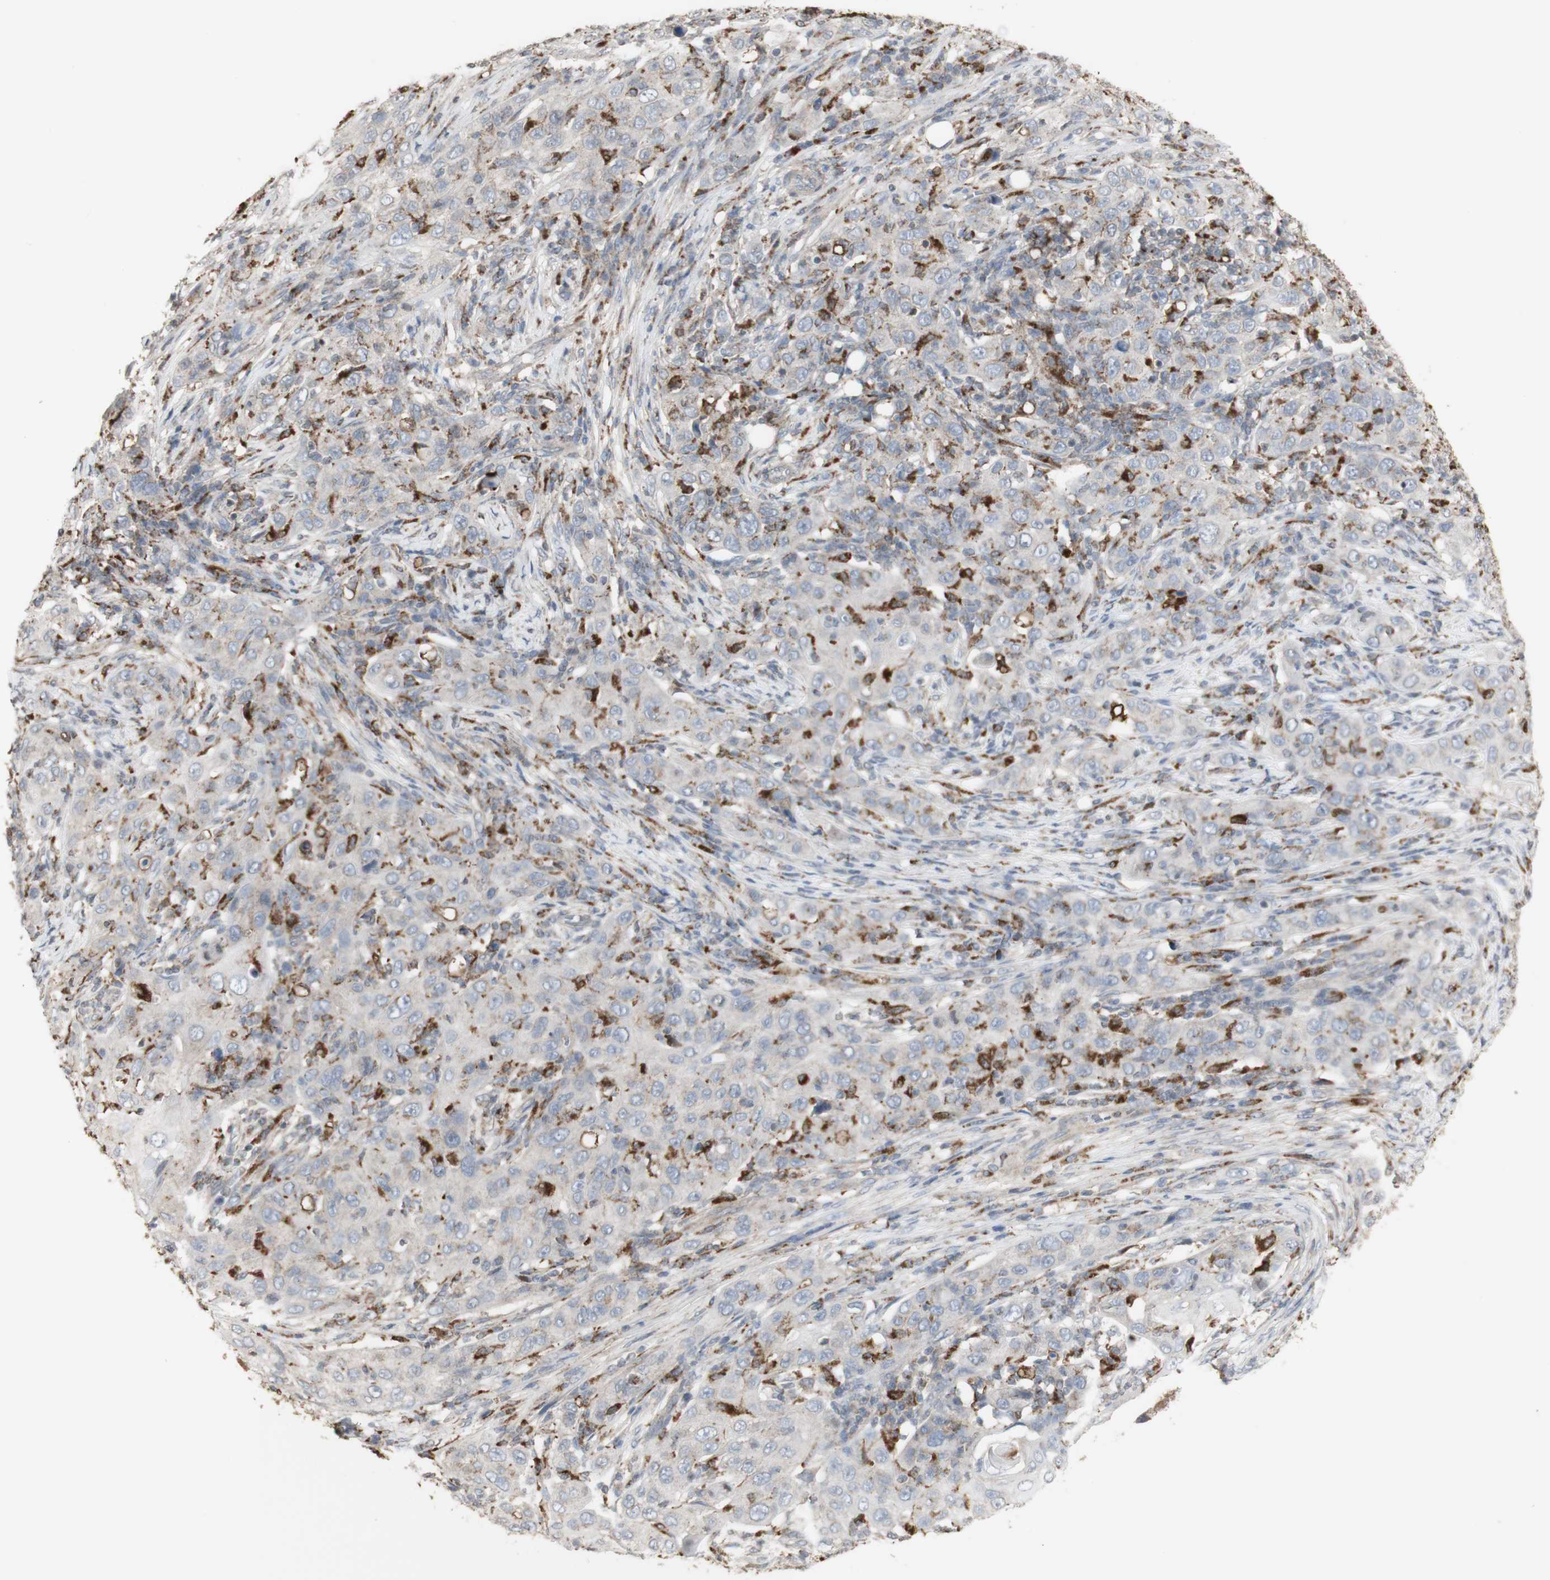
{"staining": {"intensity": "negative", "quantity": "none", "location": "none"}, "tissue": "skin cancer", "cell_type": "Tumor cells", "image_type": "cancer", "snomed": [{"axis": "morphology", "description": "Squamous cell carcinoma, NOS"}, {"axis": "topography", "description": "Skin"}], "caption": "IHC photomicrograph of skin cancer stained for a protein (brown), which reveals no expression in tumor cells. Nuclei are stained in blue.", "gene": "ATP6V1E1", "patient": {"sex": "female", "age": 88}}